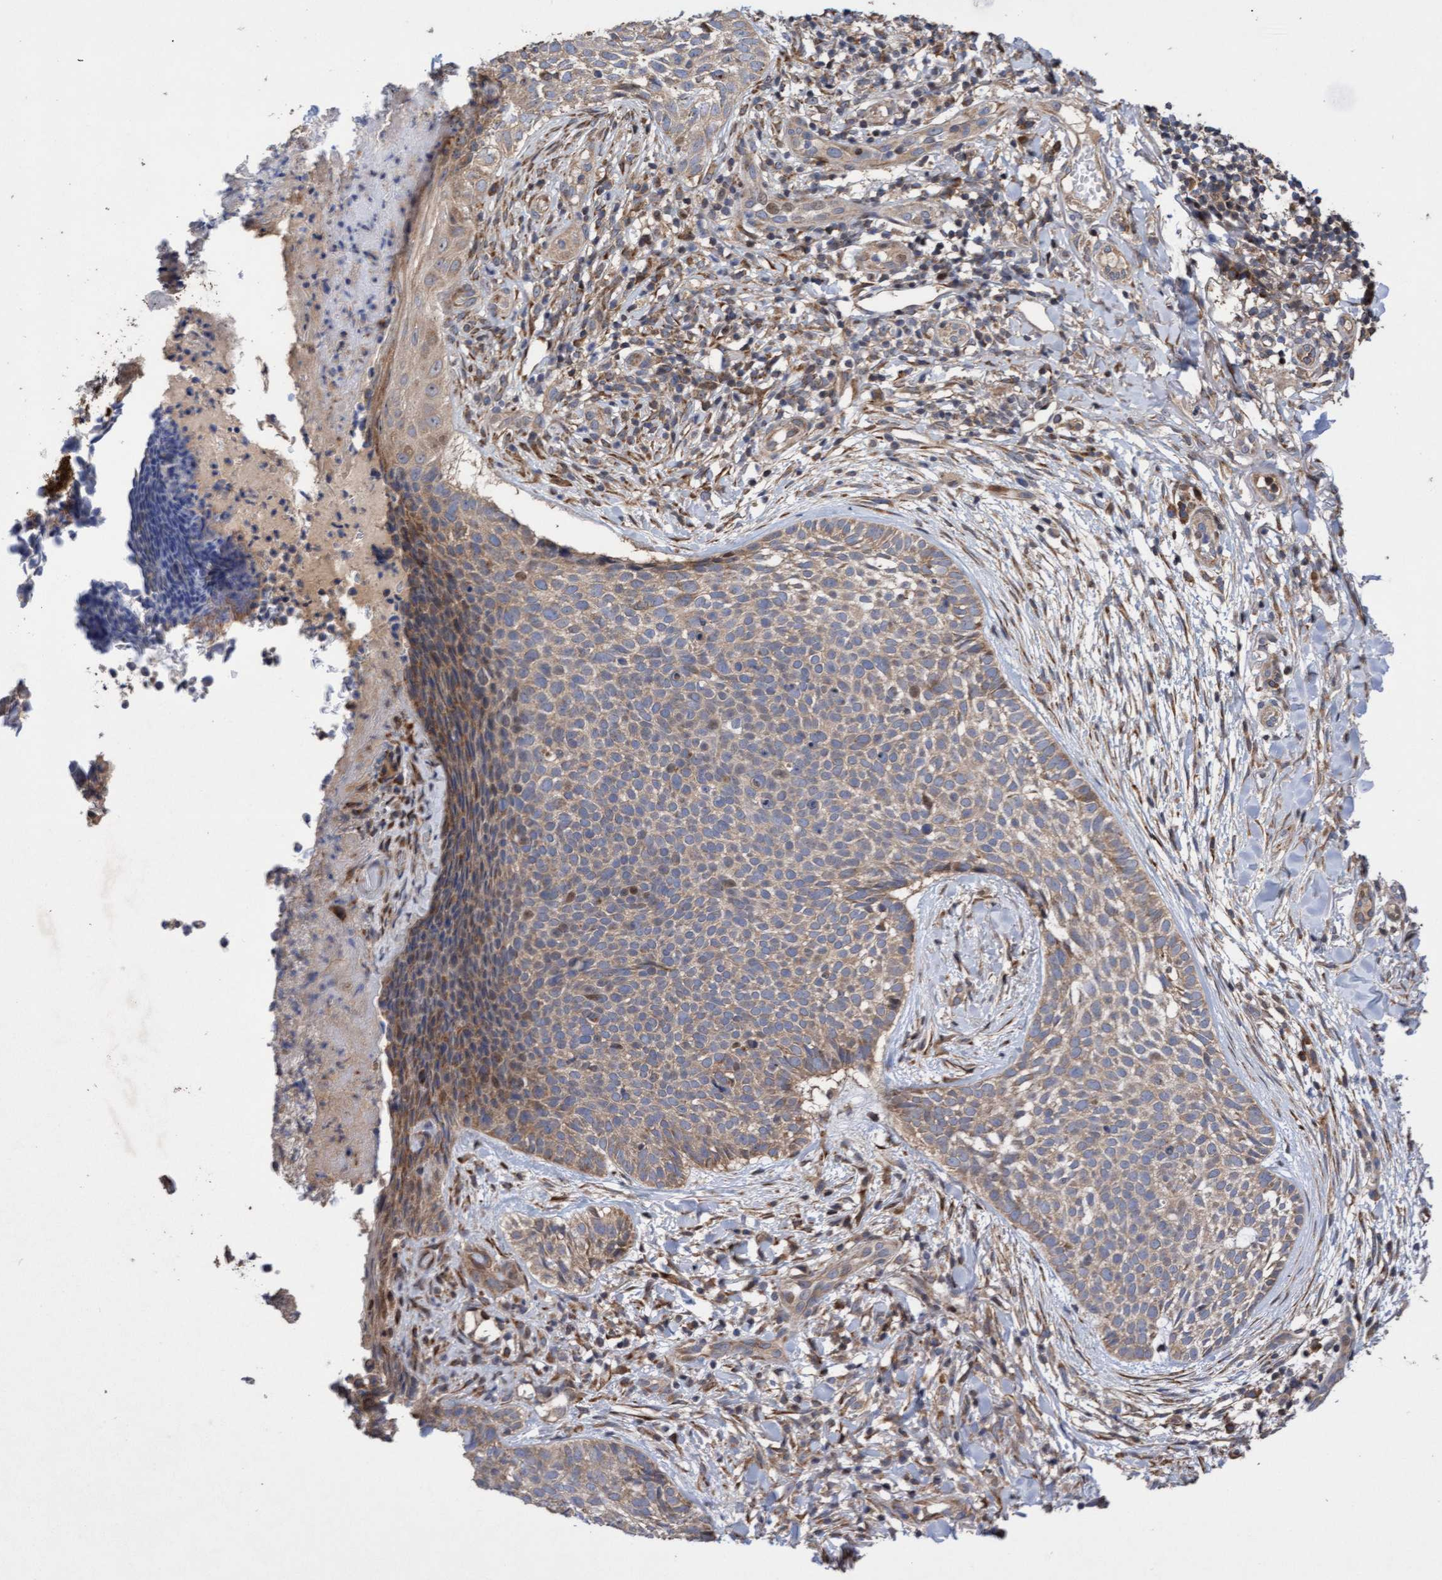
{"staining": {"intensity": "weak", "quantity": ">75%", "location": "cytoplasmic/membranous"}, "tissue": "skin cancer", "cell_type": "Tumor cells", "image_type": "cancer", "snomed": [{"axis": "morphology", "description": "Normal tissue, NOS"}, {"axis": "morphology", "description": "Basal cell carcinoma"}, {"axis": "topography", "description": "Skin"}], "caption": "Immunohistochemical staining of human skin cancer shows low levels of weak cytoplasmic/membranous expression in approximately >75% of tumor cells. The protein is shown in brown color, while the nuclei are stained blue.", "gene": "ELP5", "patient": {"sex": "male", "age": 67}}